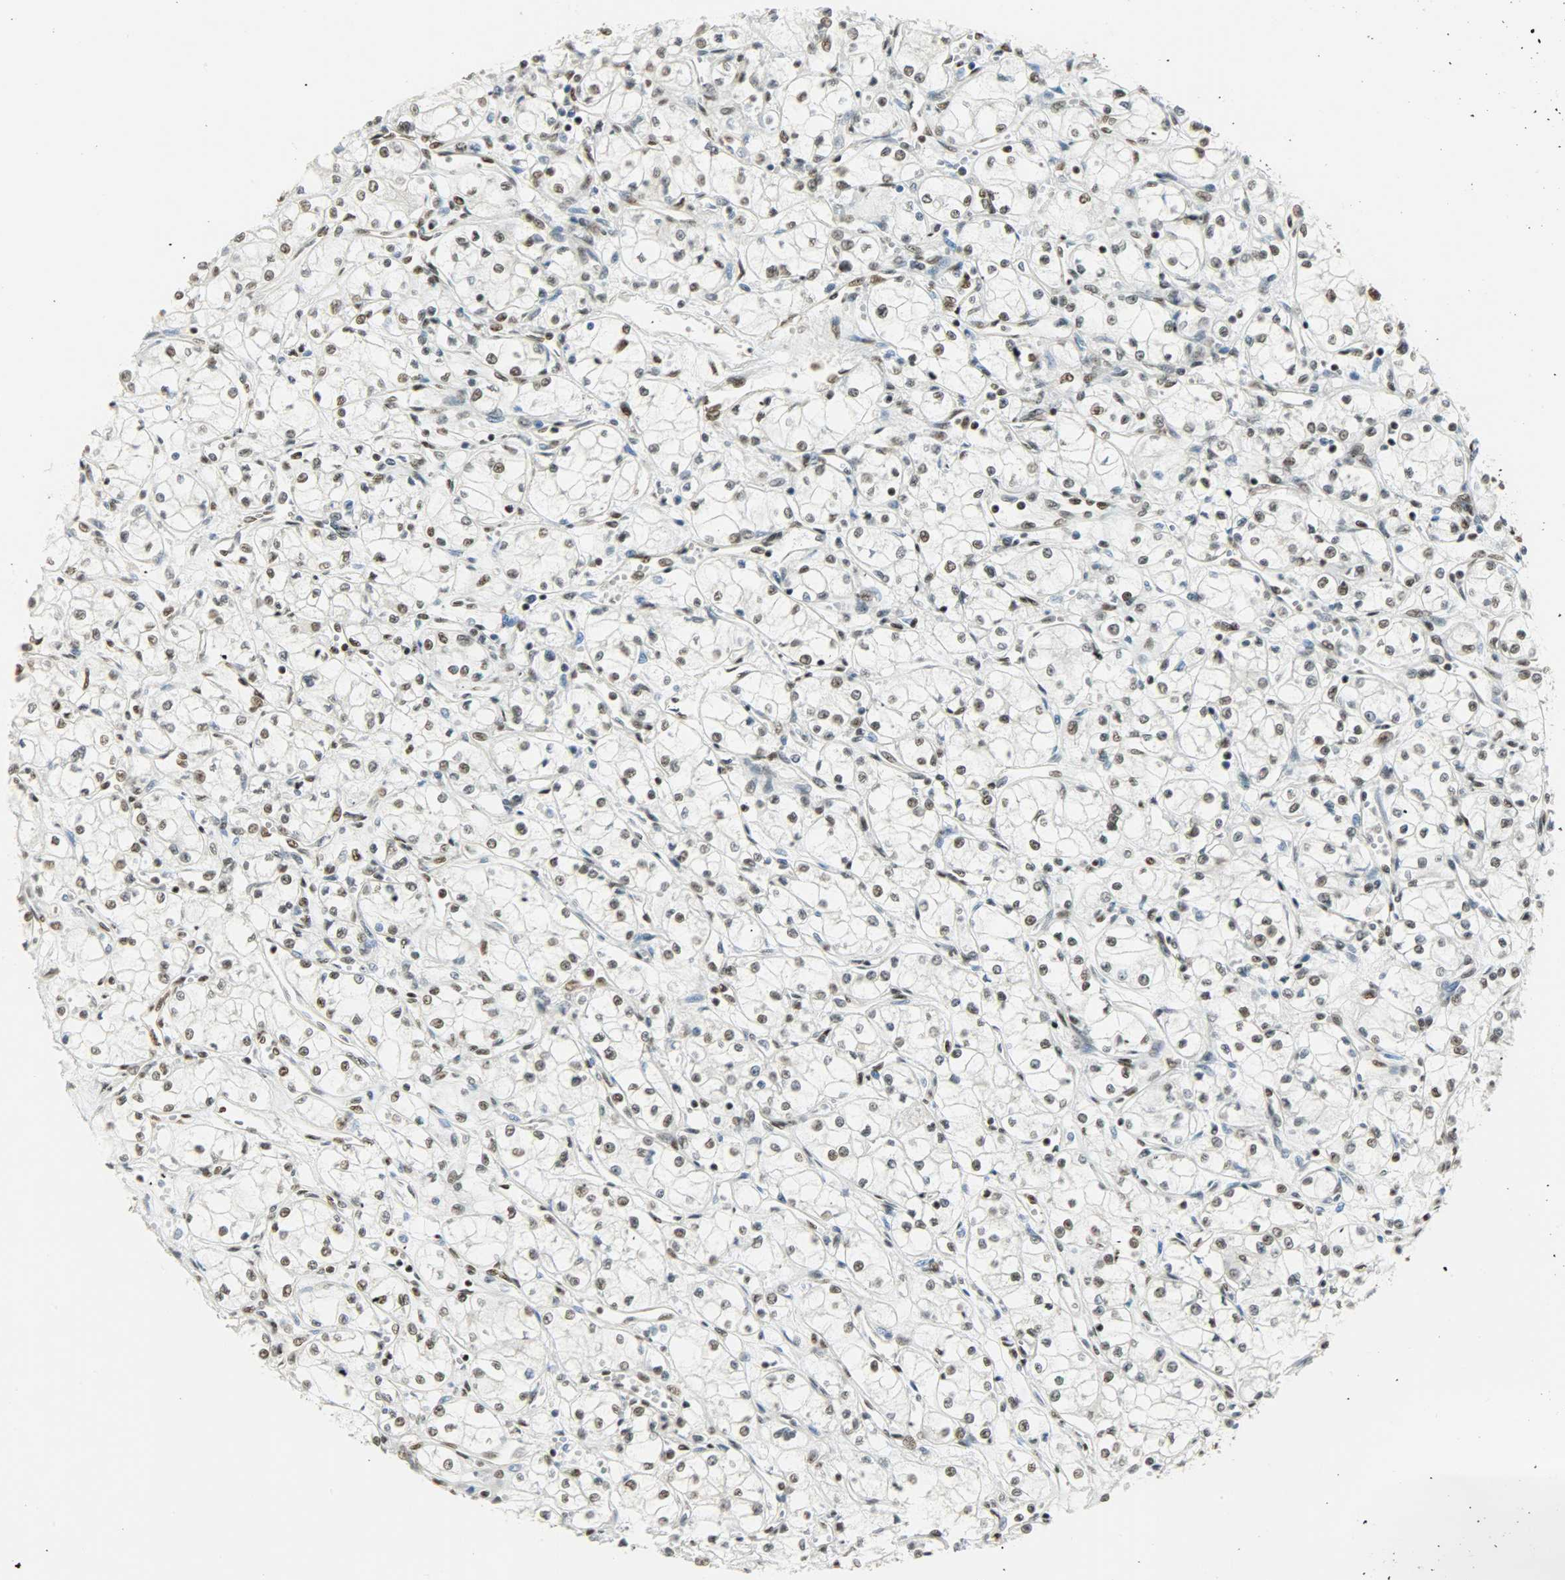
{"staining": {"intensity": "moderate", "quantity": ">75%", "location": "nuclear"}, "tissue": "renal cancer", "cell_type": "Tumor cells", "image_type": "cancer", "snomed": [{"axis": "morphology", "description": "Normal tissue, NOS"}, {"axis": "morphology", "description": "Adenocarcinoma, NOS"}, {"axis": "topography", "description": "Kidney"}], "caption": "Brown immunohistochemical staining in human renal cancer (adenocarcinoma) shows moderate nuclear positivity in about >75% of tumor cells. Using DAB (3,3'-diaminobenzidine) (brown) and hematoxylin (blue) stains, captured at high magnification using brightfield microscopy.", "gene": "SUGP1", "patient": {"sex": "male", "age": 59}}